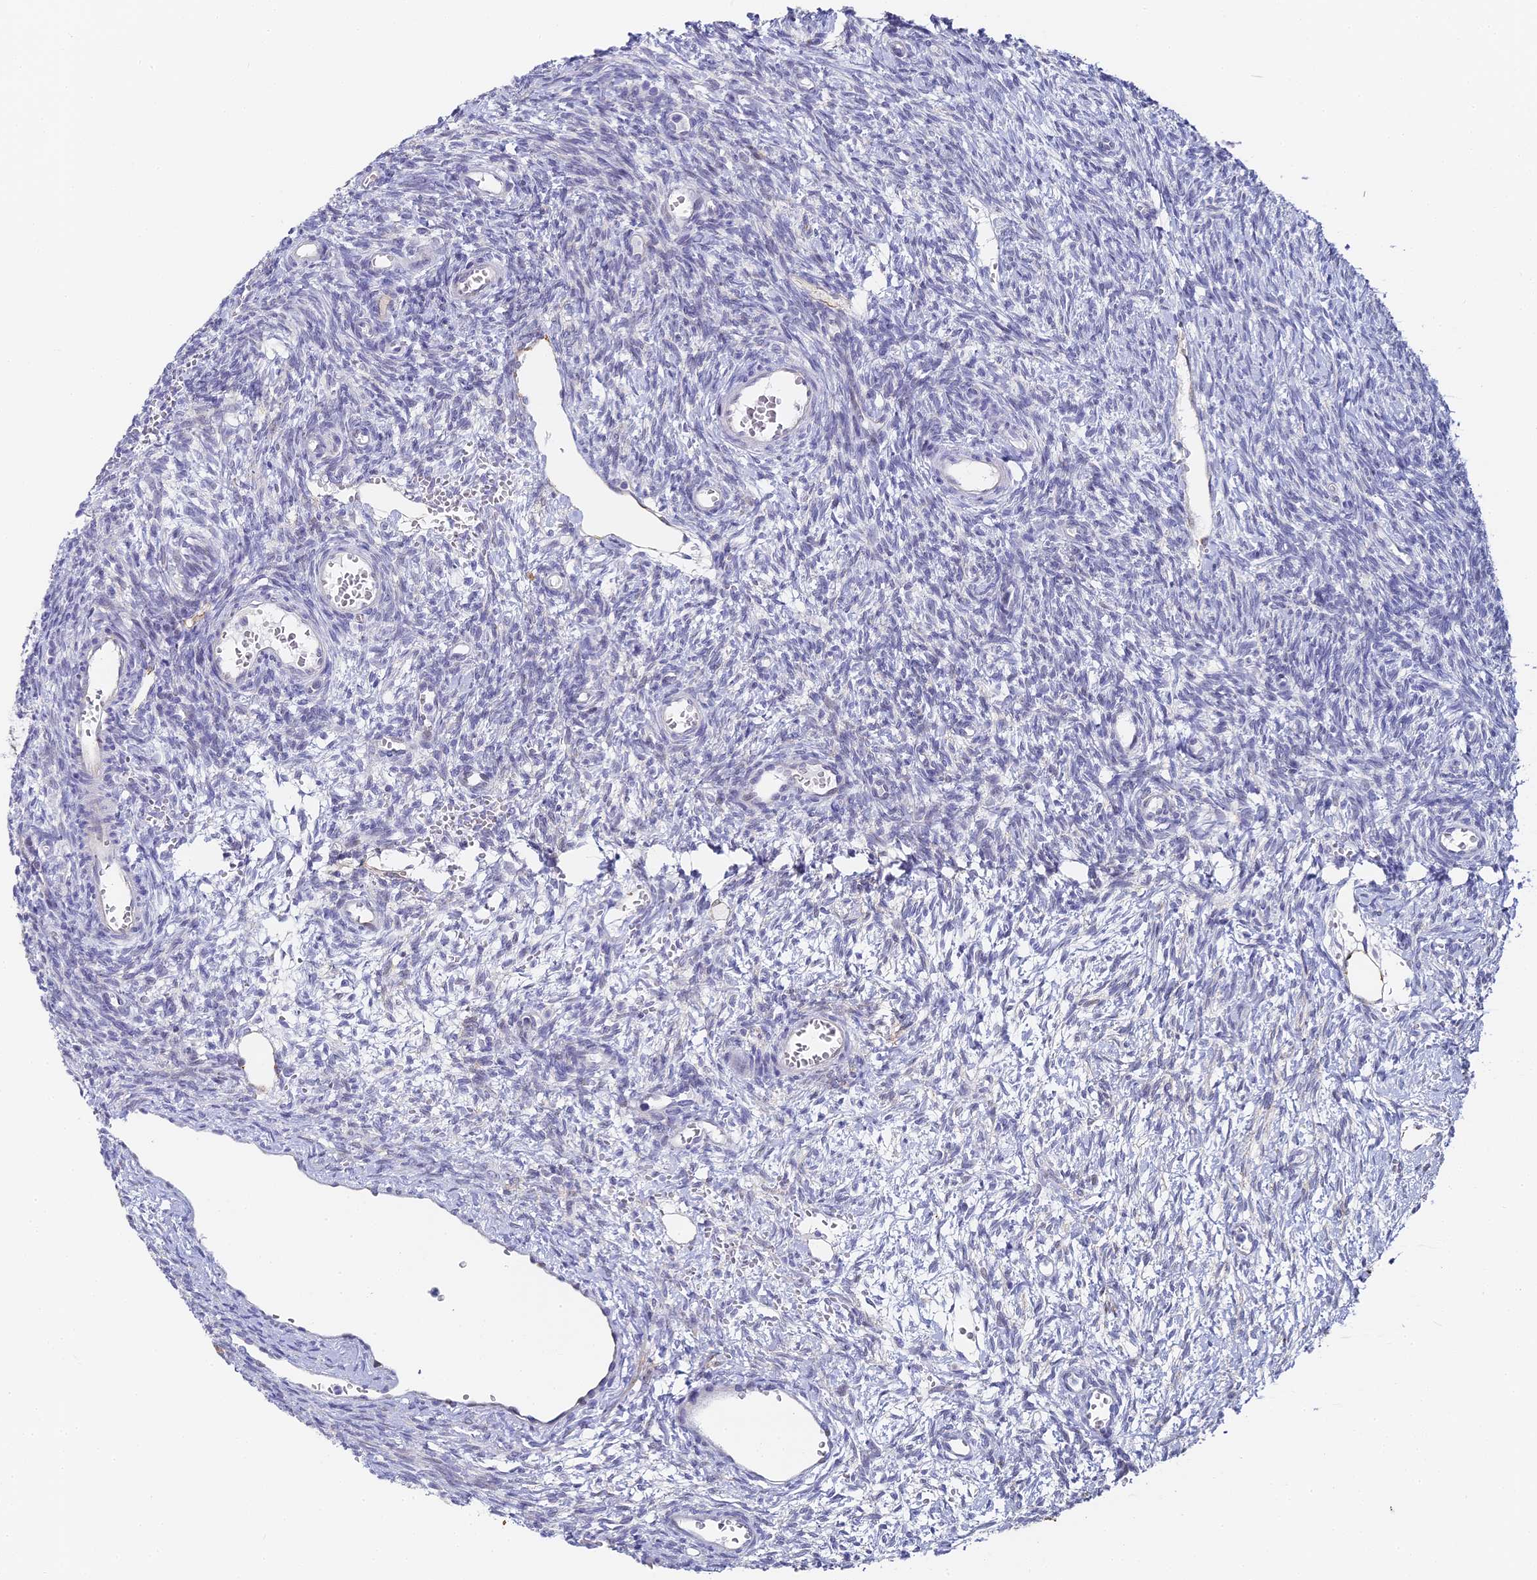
{"staining": {"intensity": "negative", "quantity": "none", "location": "none"}, "tissue": "ovary", "cell_type": "Ovarian stroma cells", "image_type": "normal", "snomed": [{"axis": "morphology", "description": "Normal tissue, NOS"}, {"axis": "topography", "description": "Ovary"}], "caption": "IHC histopathology image of unremarkable ovary stained for a protein (brown), which reveals no expression in ovarian stroma cells. The staining was performed using DAB to visualize the protein expression in brown, while the nuclei were stained in blue with hematoxylin (Magnification: 20x).", "gene": "GJA1", "patient": {"sex": "female", "age": 39}}